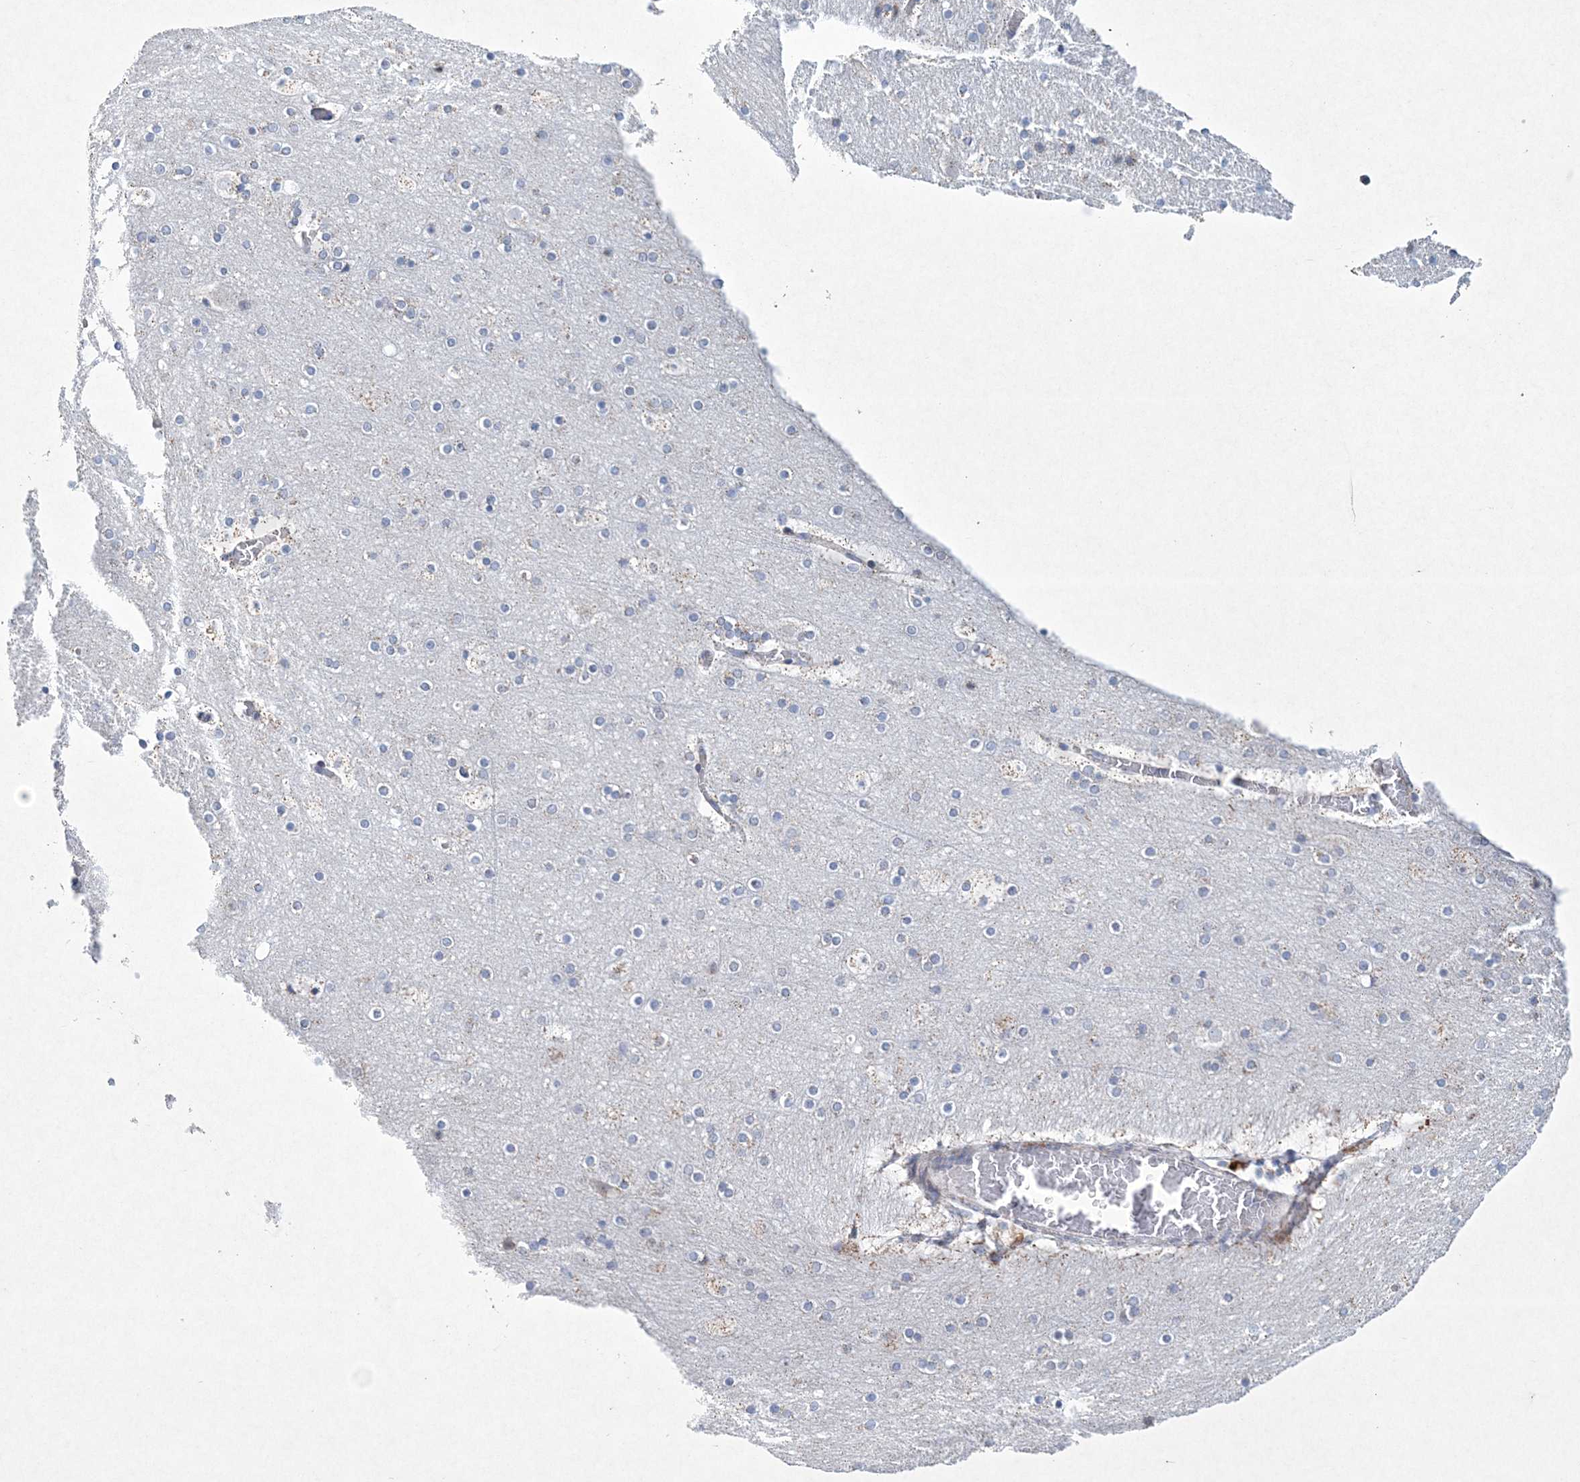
{"staining": {"intensity": "weak", "quantity": "25%-75%", "location": "cytoplasmic/membranous"}, "tissue": "cerebral cortex", "cell_type": "Endothelial cells", "image_type": "normal", "snomed": [{"axis": "morphology", "description": "Normal tissue, NOS"}, {"axis": "topography", "description": "Cerebral cortex"}], "caption": "Normal cerebral cortex exhibits weak cytoplasmic/membranous expression in about 25%-75% of endothelial cells The staining was performed using DAB to visualize the protein expression in brown, while the nuclei were stained in blue with hematoxylin (Magnification: 20x)..", "gene": "CES4A", "patient": {"sex": "male", "age": 57}}